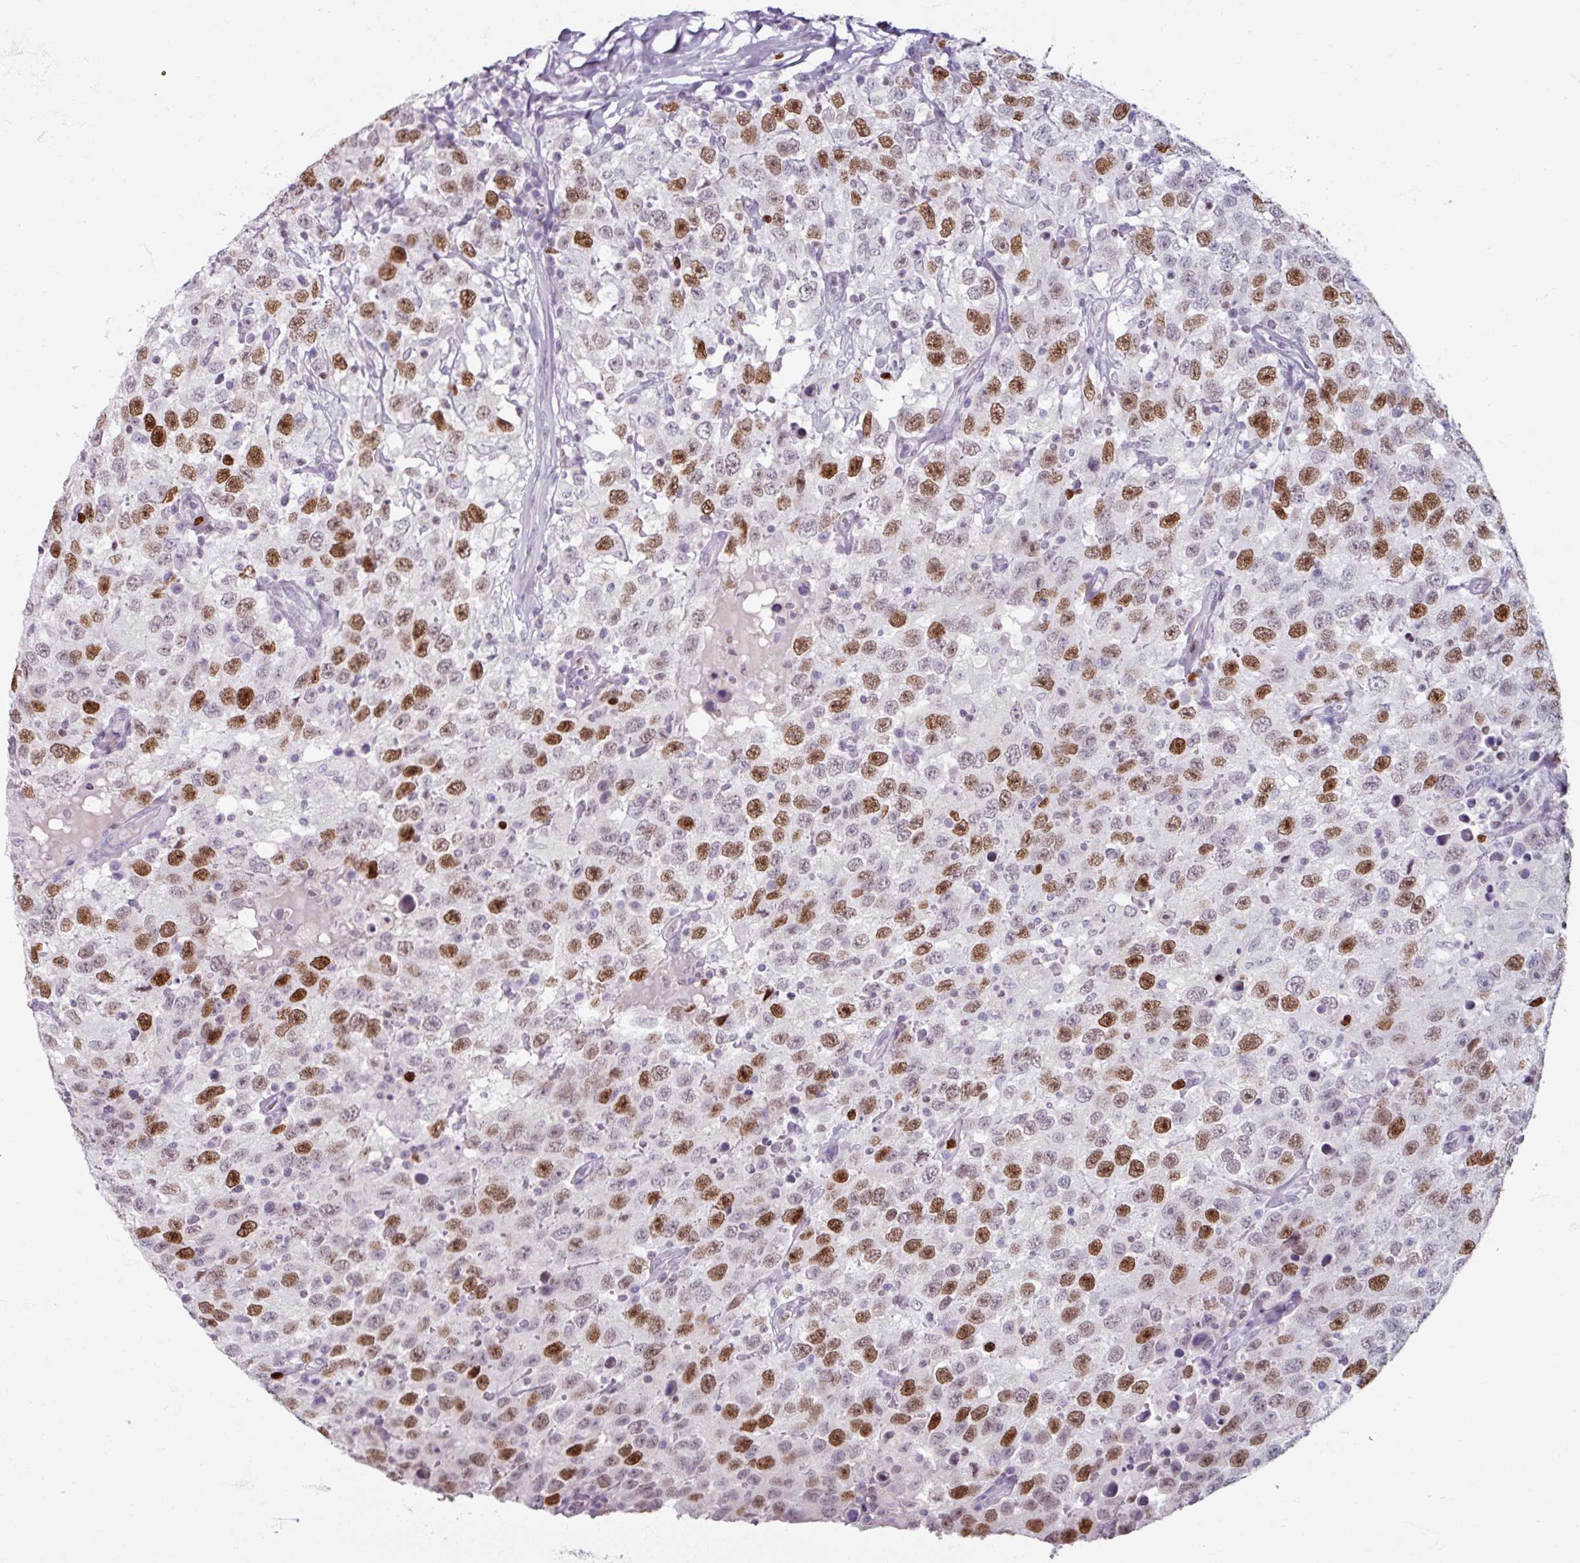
{"staining": {"intensity": "moderate", "quantity": "25%-75%", "location": "nuclear"}, "tissue": "testis cancer", "cell_type": "Tumor cells", "image_type": "cancer", "snomed": [{"axis": "morphology", "description": "Seminoma, NOS"}, {"axis": "topography", "description": "Testis"}], "caption": "Tumor cells display moderate nuclear positivity in about 25%-75% of cells in seminoma (testis).", "gene": "ATAD2", "patient": {"sex": "male", "age": 41}}